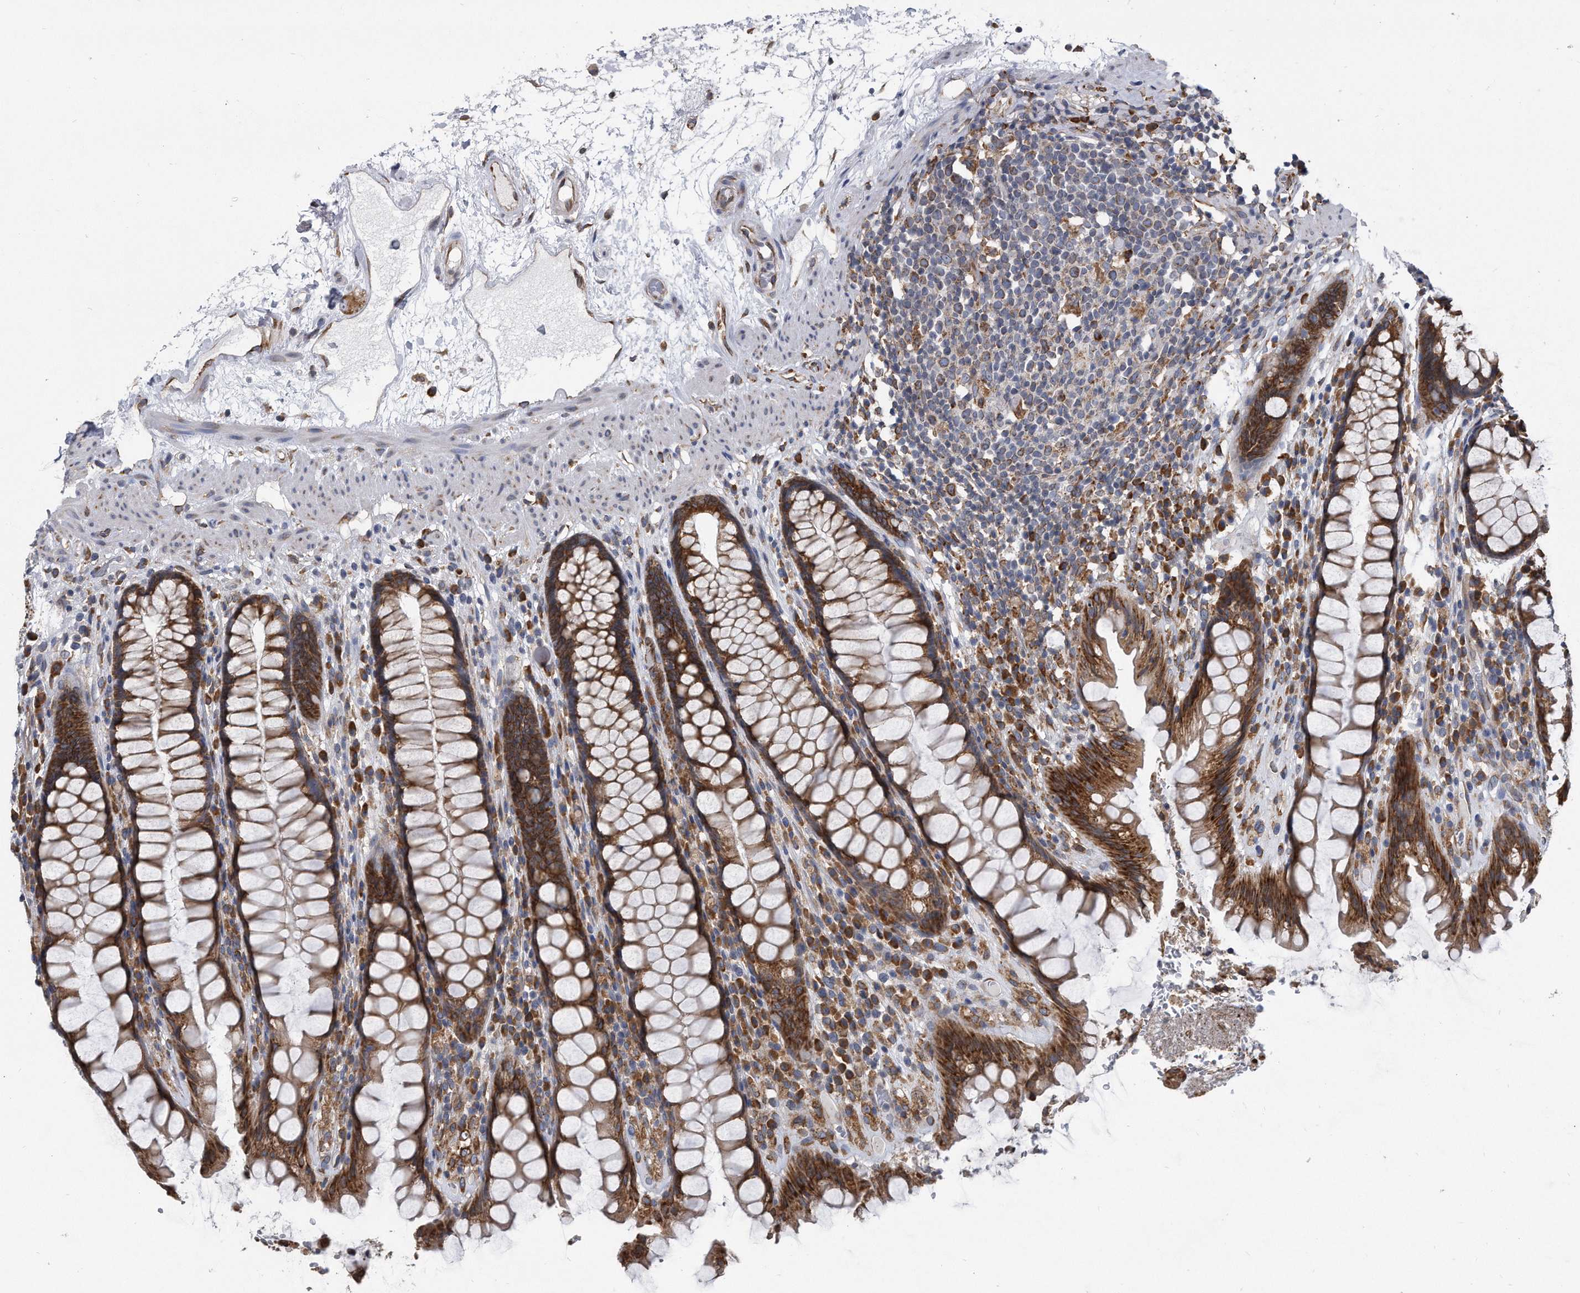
{"staining": {"intensity": "strong", "quantity": ">75%", "location": "cytoplasmic/membranous"}, "tissue": "rectum", "cell_type": "Glandular cells", "image_type": "normal", "snomed": [{"axis": "morphology", "description": "Normal tissue, NOS"}, {"axis": "topography", "description": "Rectum"}], "caption": "High-power microscopy captured an immunohistochemistry photomicrograph of benign rectum, revealing strong cytoplasmic/membranous expression in approximately >75% of glandular cells. The staining was performed using DAB to visualize the protein expression in brown, while the nuclei were stained in blue with hematoxylin (Magnification: 20x).", "gene": "CCDC47", "patient": {"sex": "male", "age": 64}}